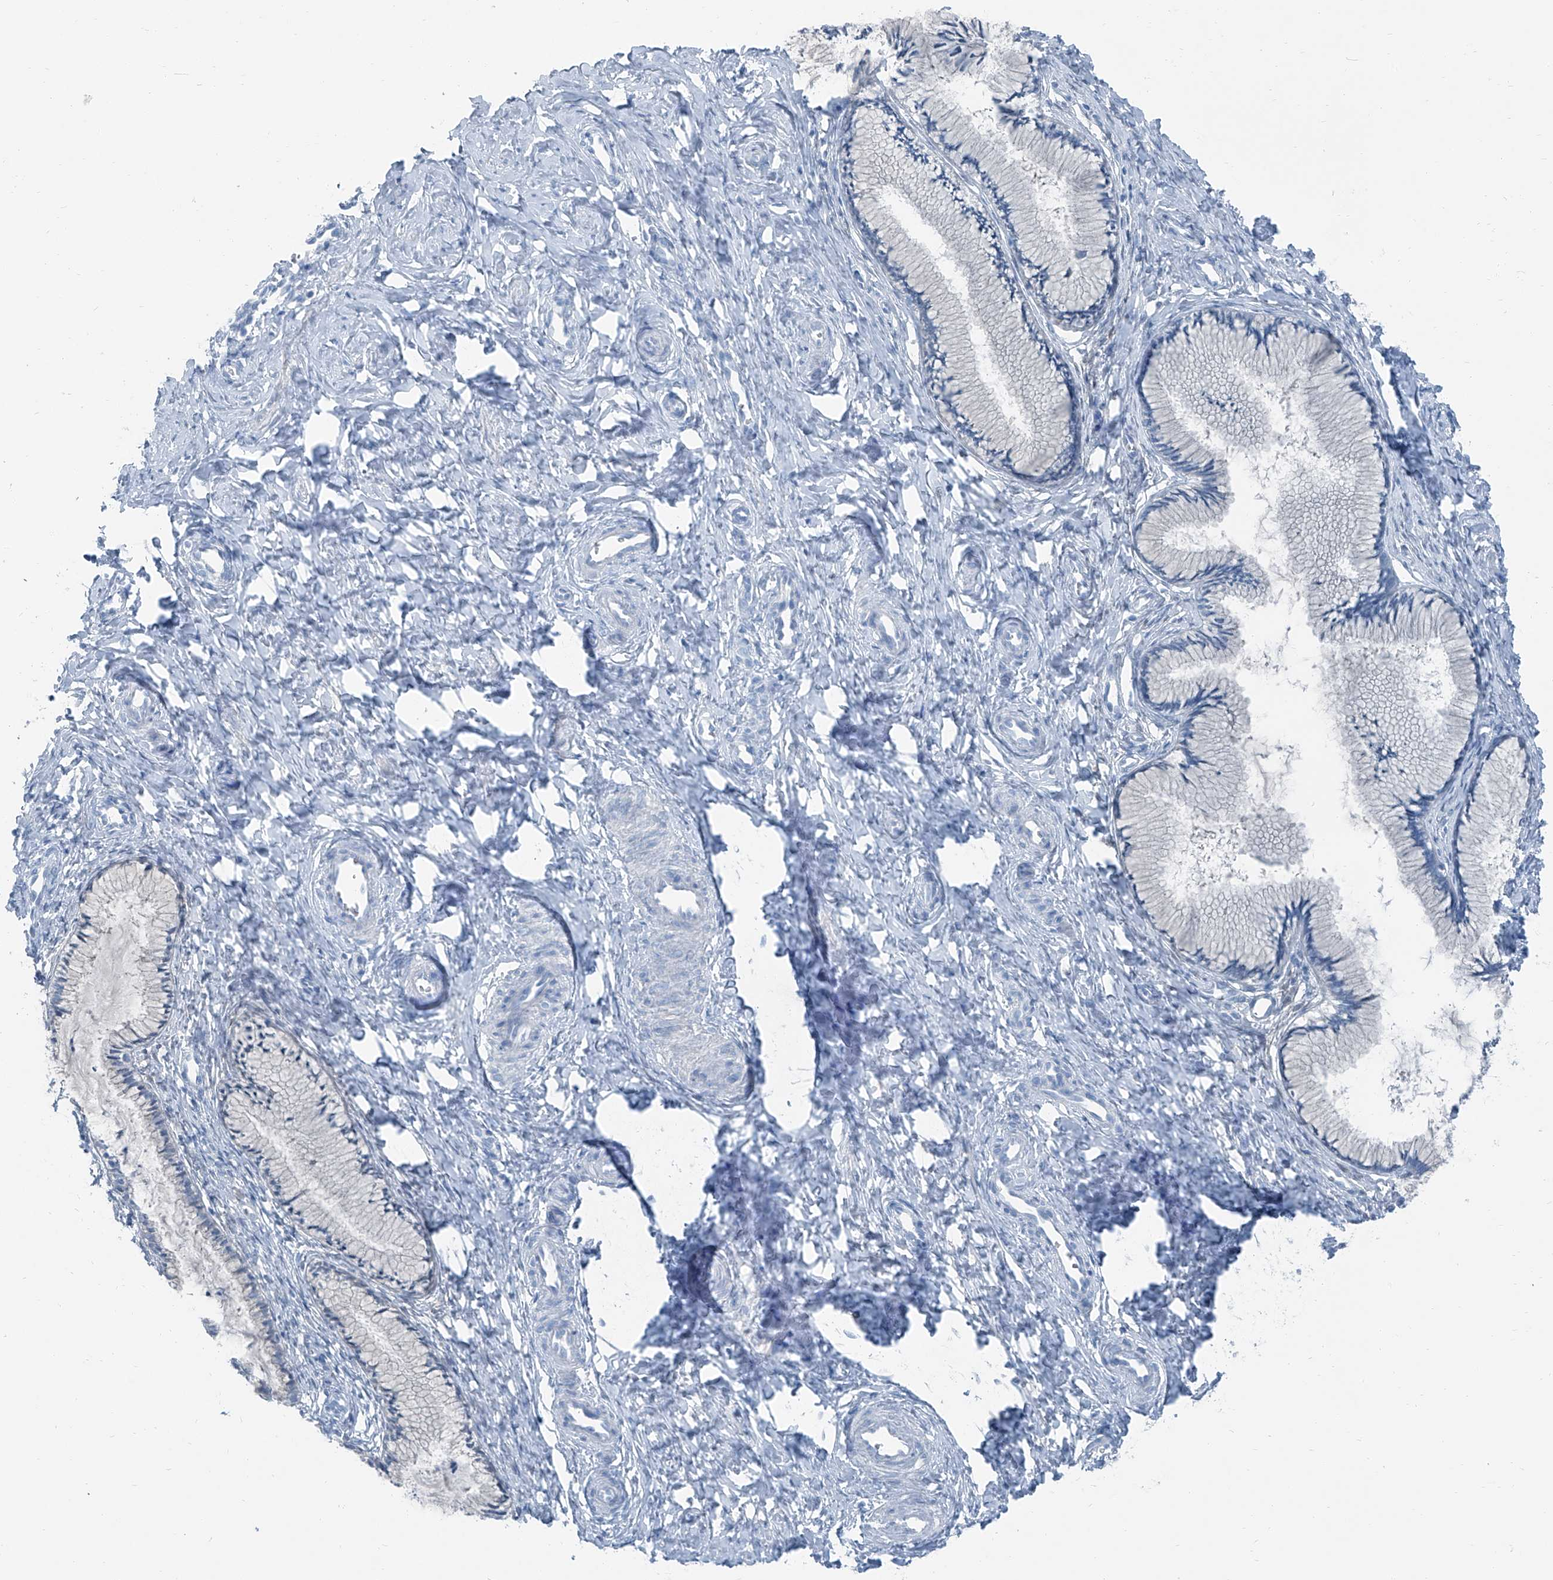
{"staining": {"intensity": "negative", "quantity": "none", "location": "none"}, "tissue": "cervix", "cell_type": "Glandular cells", "image_type": "normal", "snomed": [{"axis": "morphology", "description": "Normal tissue, NOS"}, {"axis": "topography", "description": "Cervix"}], "caption": "High power microscopy histopathology image of an IHC micrograph of normal cervix, revealing no significant positivity in glandular cells. (Brightfield microscopy of DAB (3,3'-diaminobenzidine) immunohistochemistry at high magnification).", "gene": "RGN", "patient": {"sex": "female", "age": 27}}